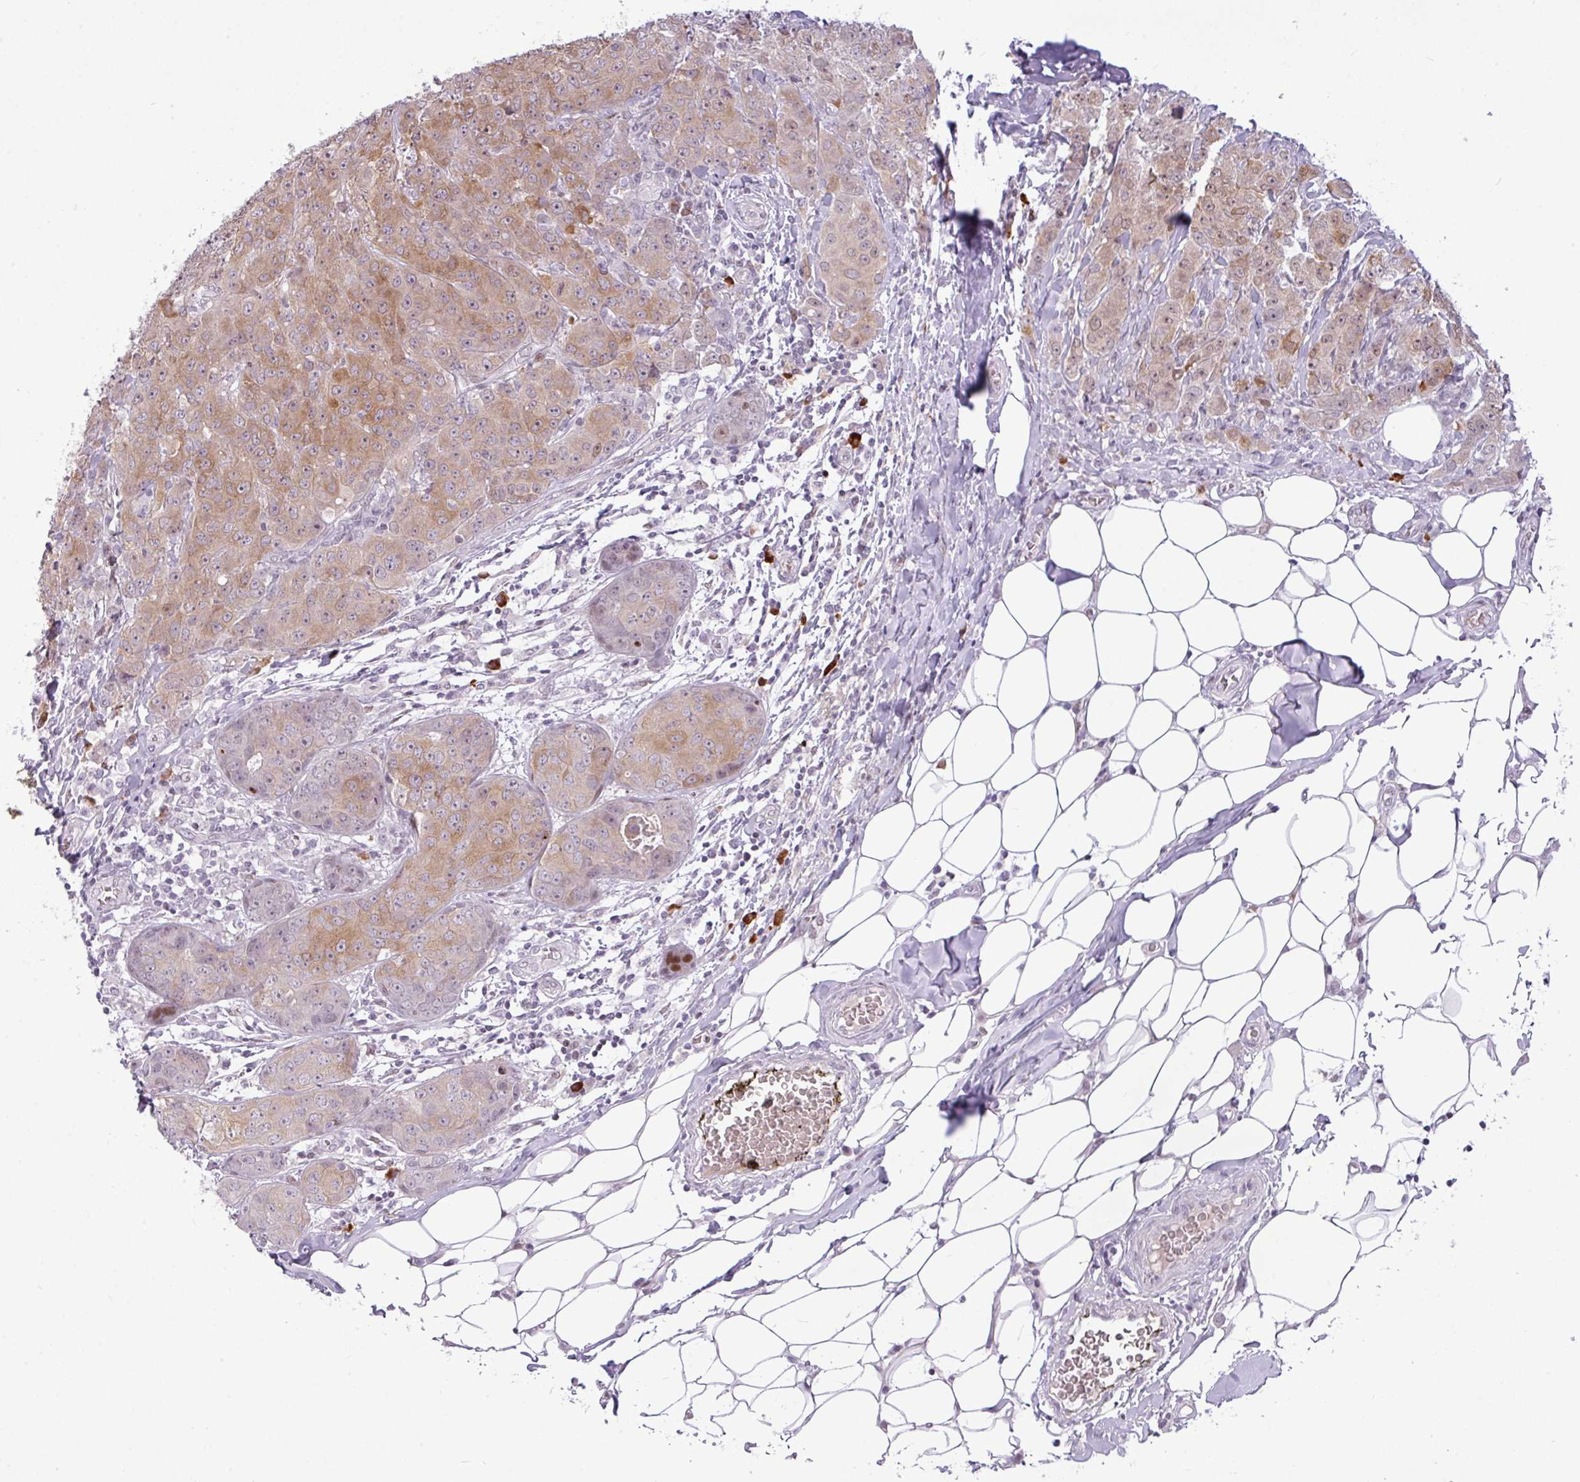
{"staining": {"intensity": "moderate", "quantity": ">75%", "location": "cytoplasmic/membranous"}, "tissue": "breast cancer", "cell_type": "Tumor cells", "image_type": "cancer", "snomed": [{"axis": "morphology", "description": "Duct carcinoma"}, {"axis": "topography", "description": "Breast"}], "caption": "The micrograph displays a brown stain indicating the presence of a protein in the cytoplasmic/membranous of tumor cells in breast cancer.", "gene": "SLC66A2", "patient": {"sex": "female", "age": 43}}